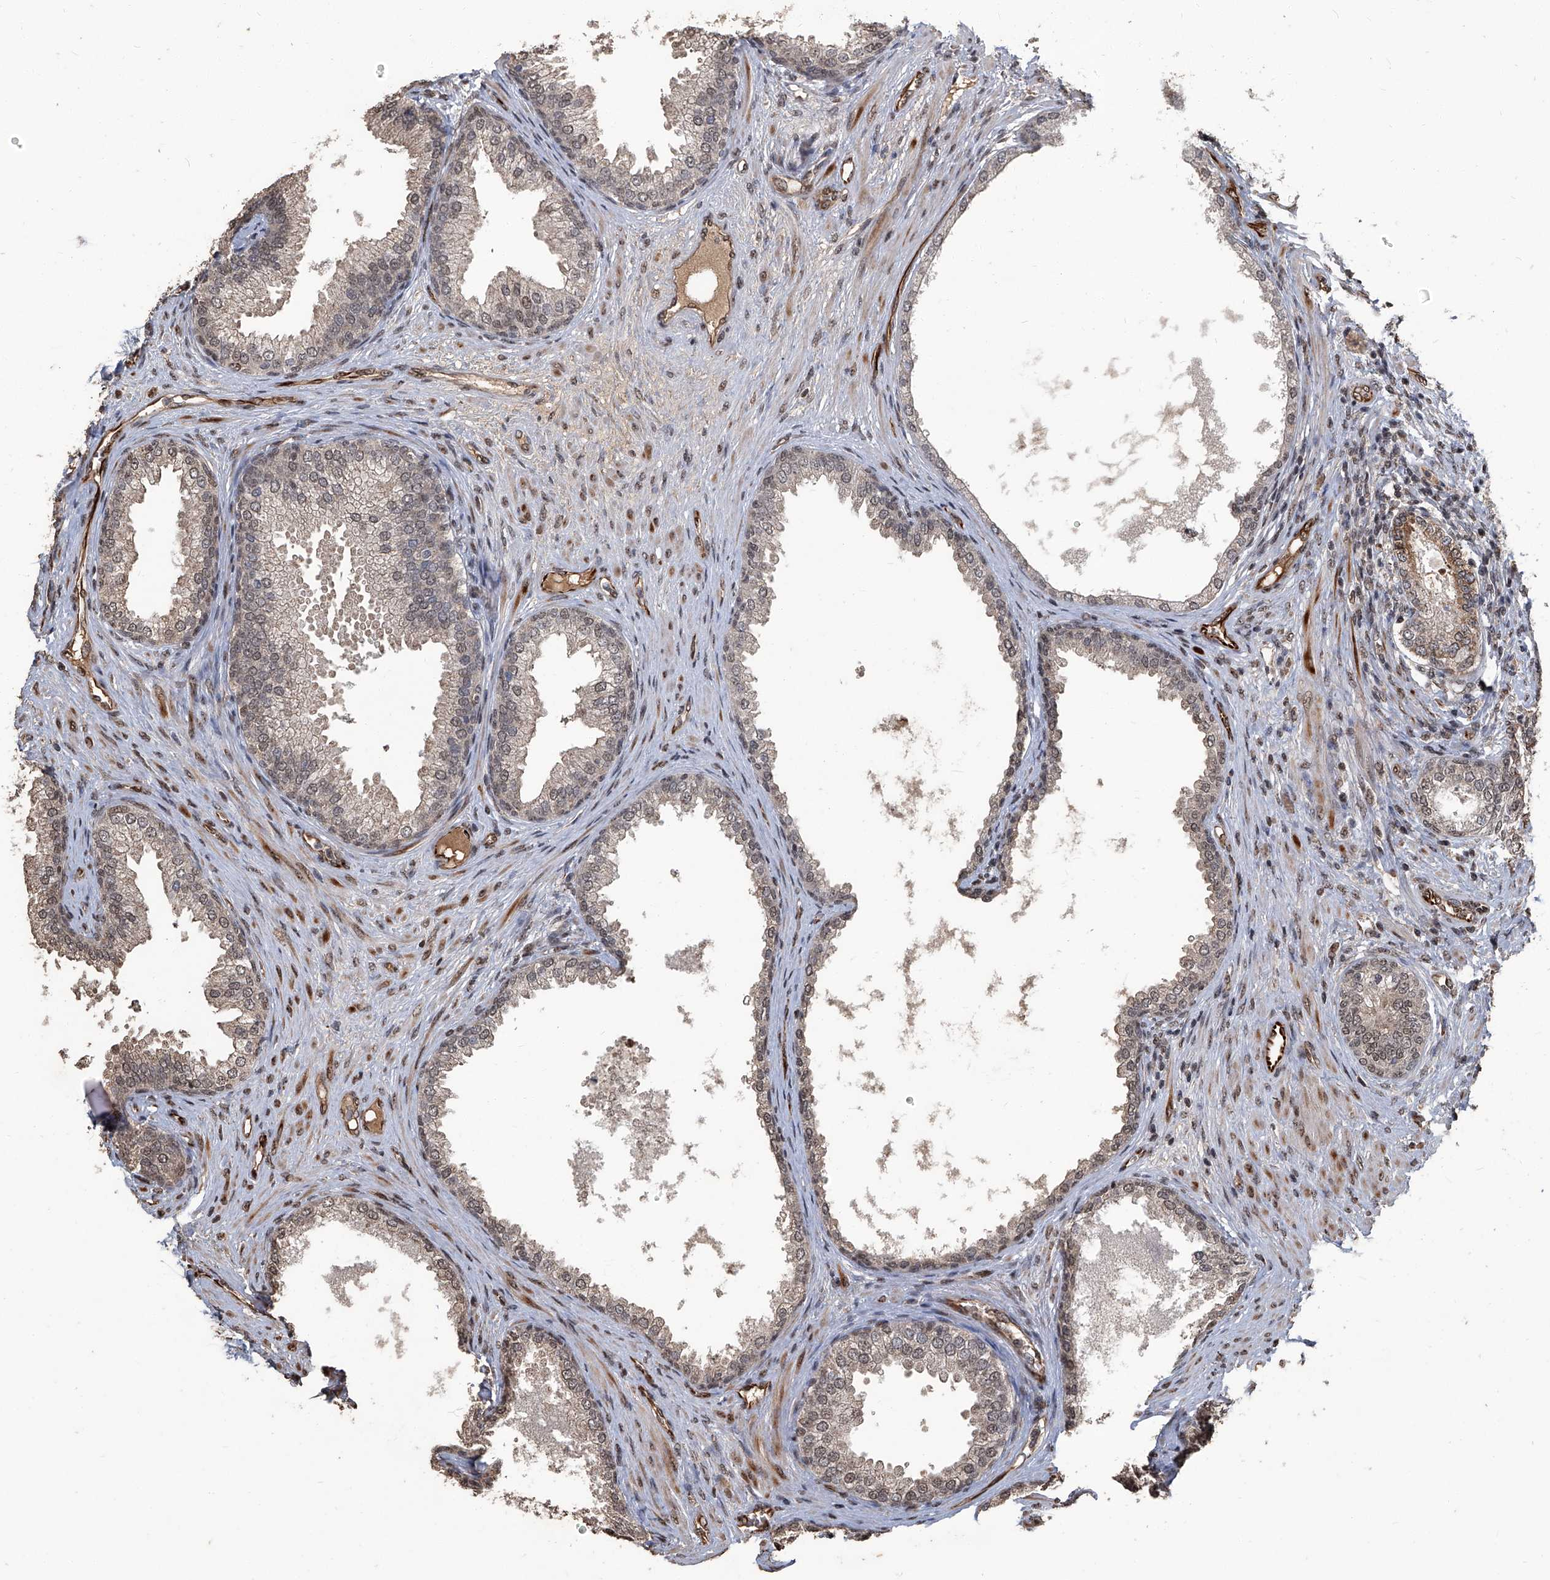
{"staining": {"intensity": "weak", "quantity": "25%-75%", "location": "cytoplasmic/membranous,nuclear"}, "tissue": "prostate", "cell_type": "Glandular cells", "image_type": "normal", "snomed": [{"axis": "morphology", "description": "Normal tissue, NOS"}, {"axis": "topography", "description": "Prostate"}], "caption": "Protein expression analysis of normal human prostate reveals weak cytoplasmic/membranous,nuclear positivity in about 25%-75% of glandular cells.", "gene": "GPR132", "patient": {"sex": "male", "age": 76}}